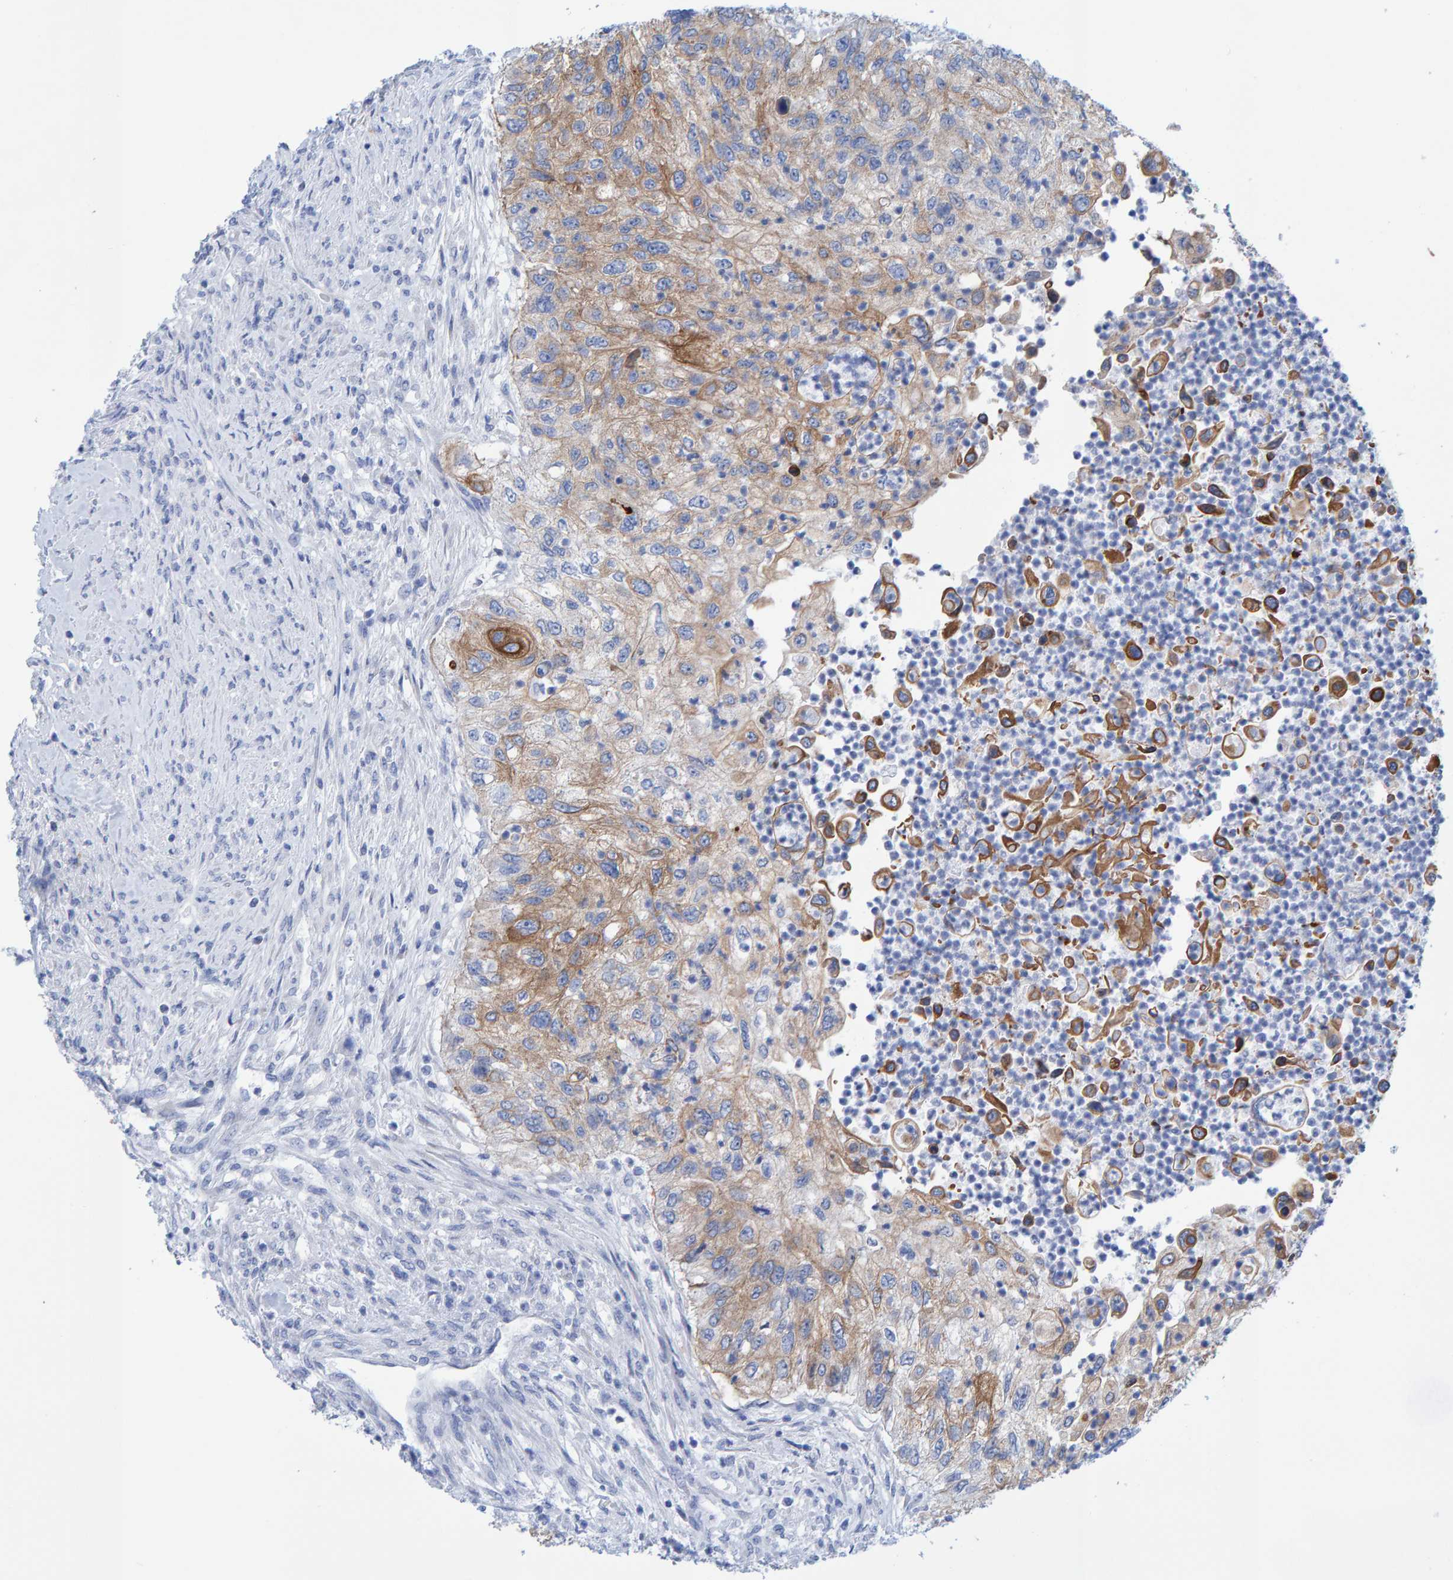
{"staining": {"intensity": "moderate", "quantity": ">75%", "location": "cytoplasmic/membranous"}, "tissue": "urothelial cancer", "cell_type": "Tumor cells", "image_type": "cancer", "snomed": [{"axis": "morphology", "description": "Urothelial carcinoma, High grade"}, {"axis": "topography", "description": "Urinary bladder"}], "caption": "Immunohistochemical staining of human high-grade urothelial carcinoma demonstrates medium levels of moderate cytoplasmic/membranous protein positivity in approximately >75% of tumor cells.", "gene": "JAKMIP3", "patient": {"sex": "female", "age": 60}}